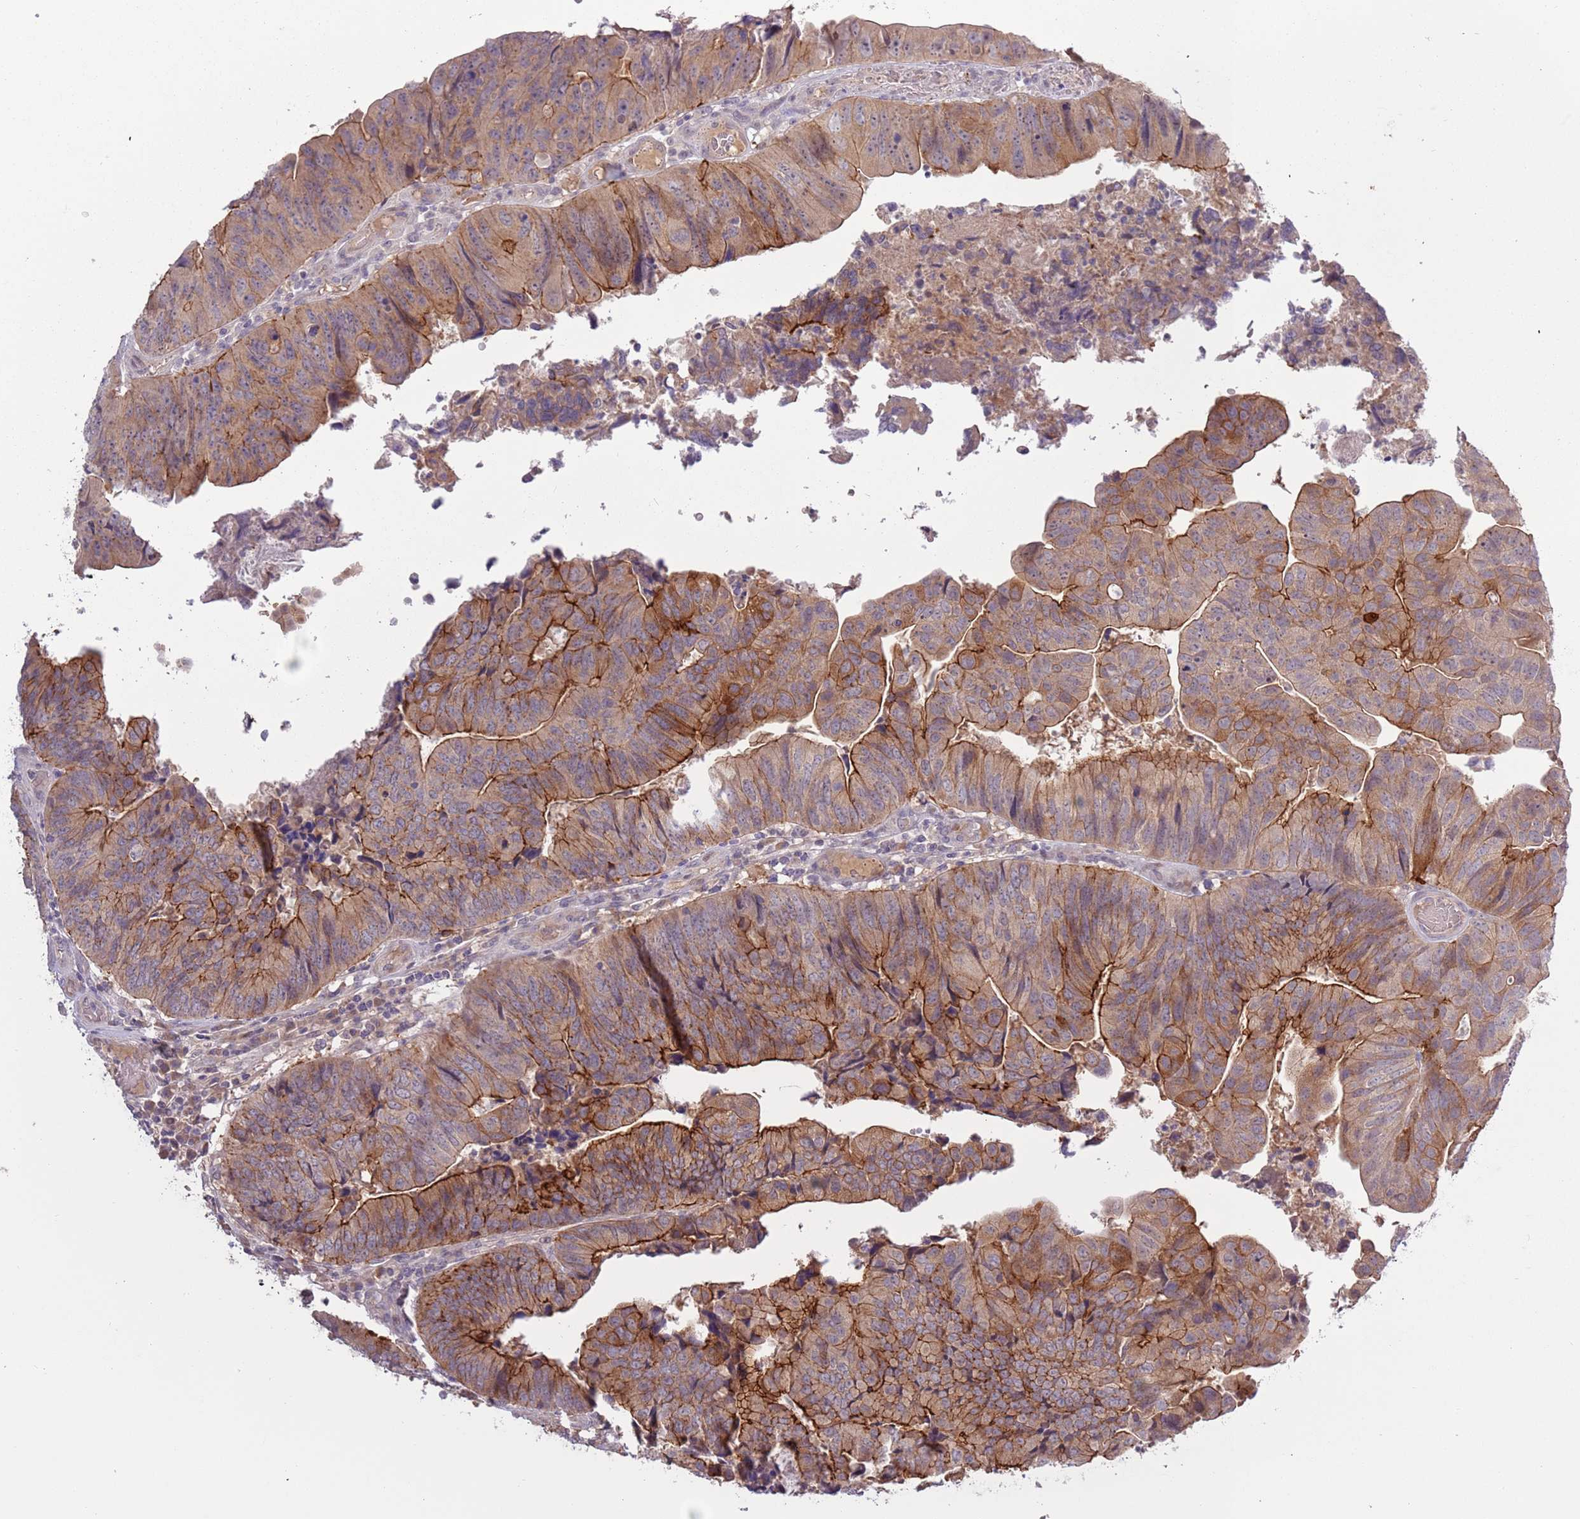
{"staining": {"intensity": "moderate", "quantity": ">75%", "location": "cytoplasmic/membranous"}, "tissue": "colorectal cancer", "cell_type": "Tumor cells", "image_type": "cancer", "snomed": [{"axis": "morphology", "description": "Adenocarcinoma, NOS"}, {"axis": "topography", "description": "Colon"}], "caption": "The histopathology image reveals a brown stain indicating the presence of a protein in the cytoplasmic/membranous of tumor cells in colorectal cancer.", "gene": "SHROOM3", "patient": {"sex": "female", "age": 67}}